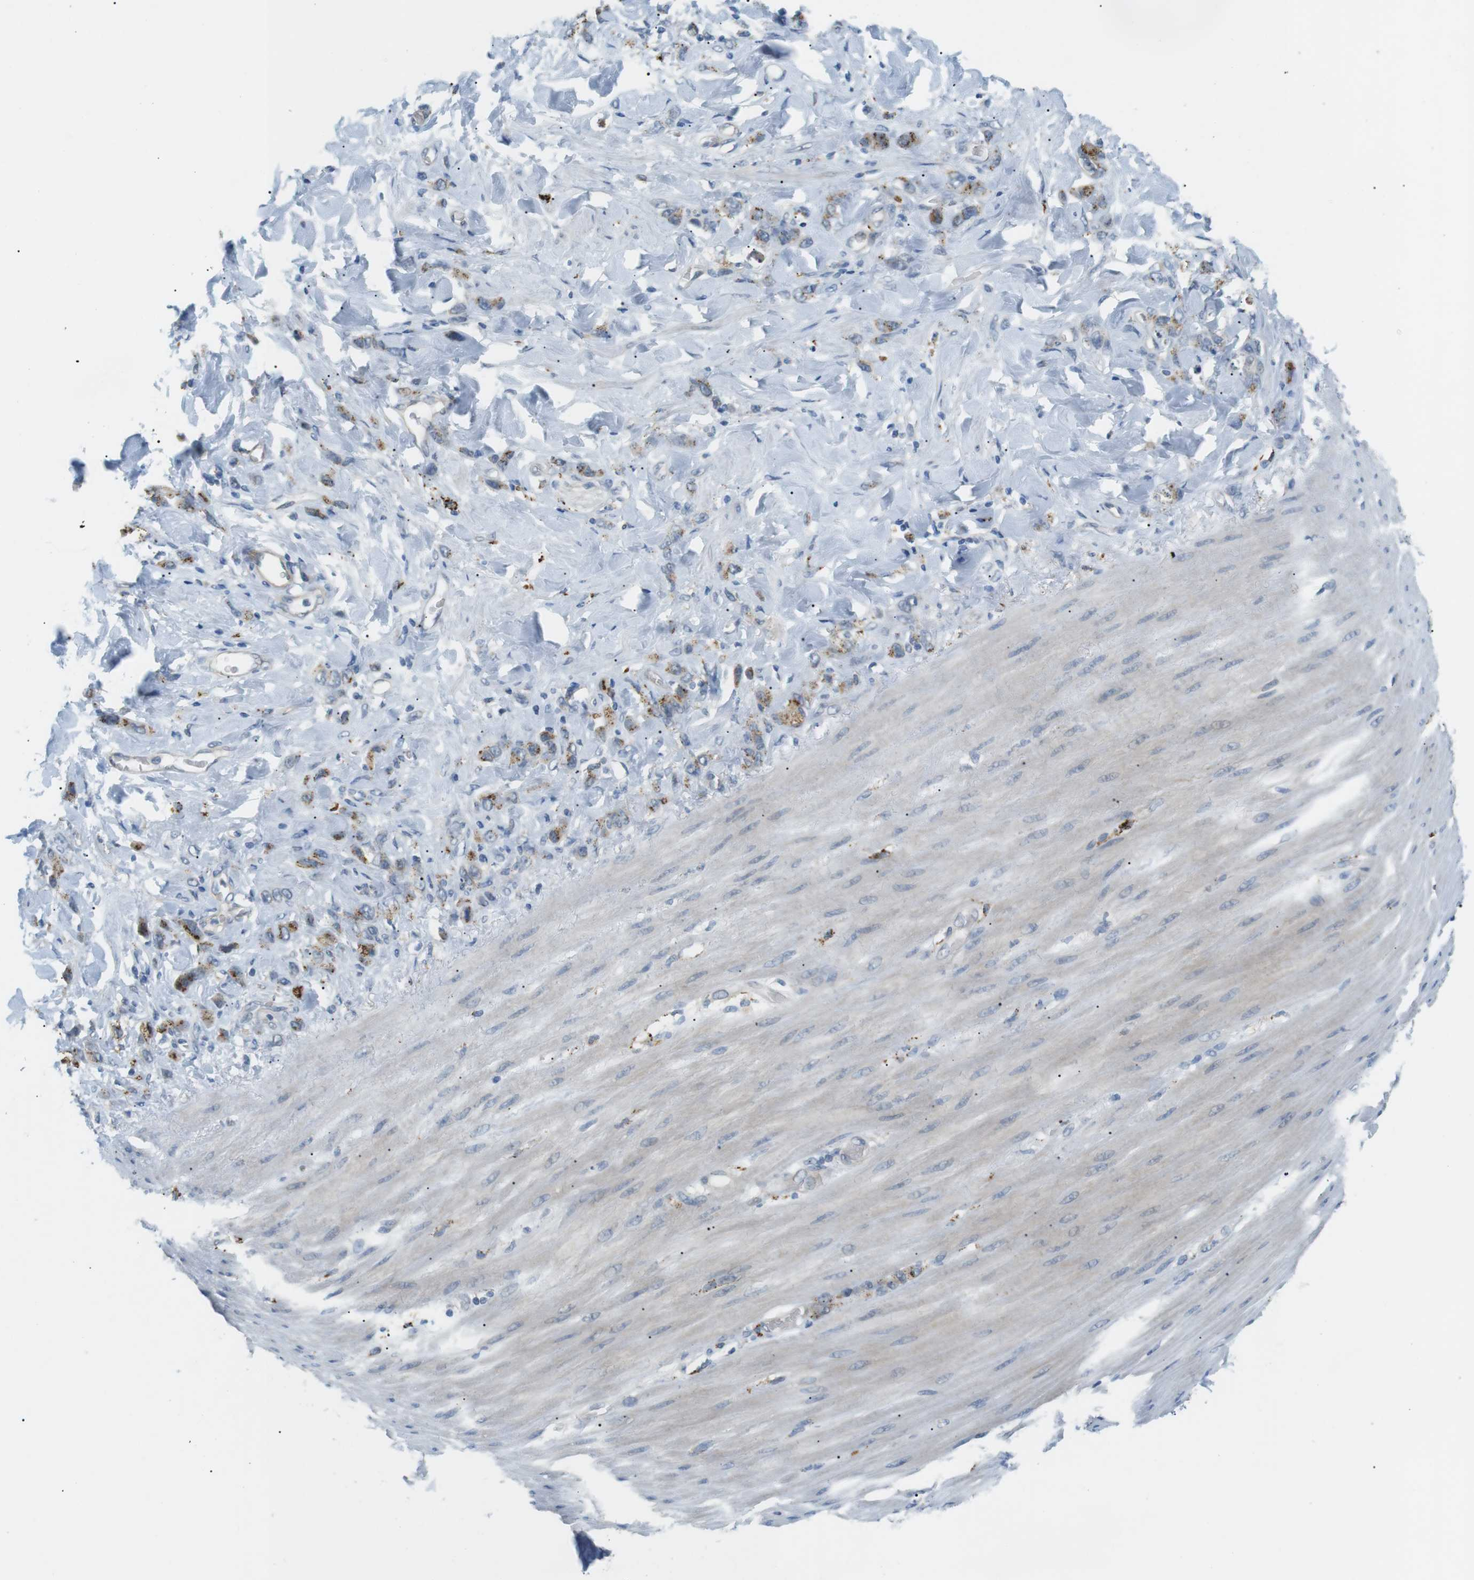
{"staining": {"intensity": "moderate", "quantity": "25%-75%", "location": "cytoplasmic/membranous"}, "tissue": "stomach cancer", "cell_type": "Tumor cells", "image_type": "cancer", "snomed": [{"axis": "morphology", "description": "Normal tissue, NOS"}, {"axis": "morphology", "description": "Adenocarcinoma, NOS"}, {"axis": "topography", "description": "Stomach"}], "caption": "Stomach adenocarcinoma stained with DAB immunohistochemistry displays medium levels of moderate cytoplasmic/membranous expression in approximately 25%-75% of tumor cells.", "gene": "B4GALNT2", "patient": {"sex": "male", "age": 82}}